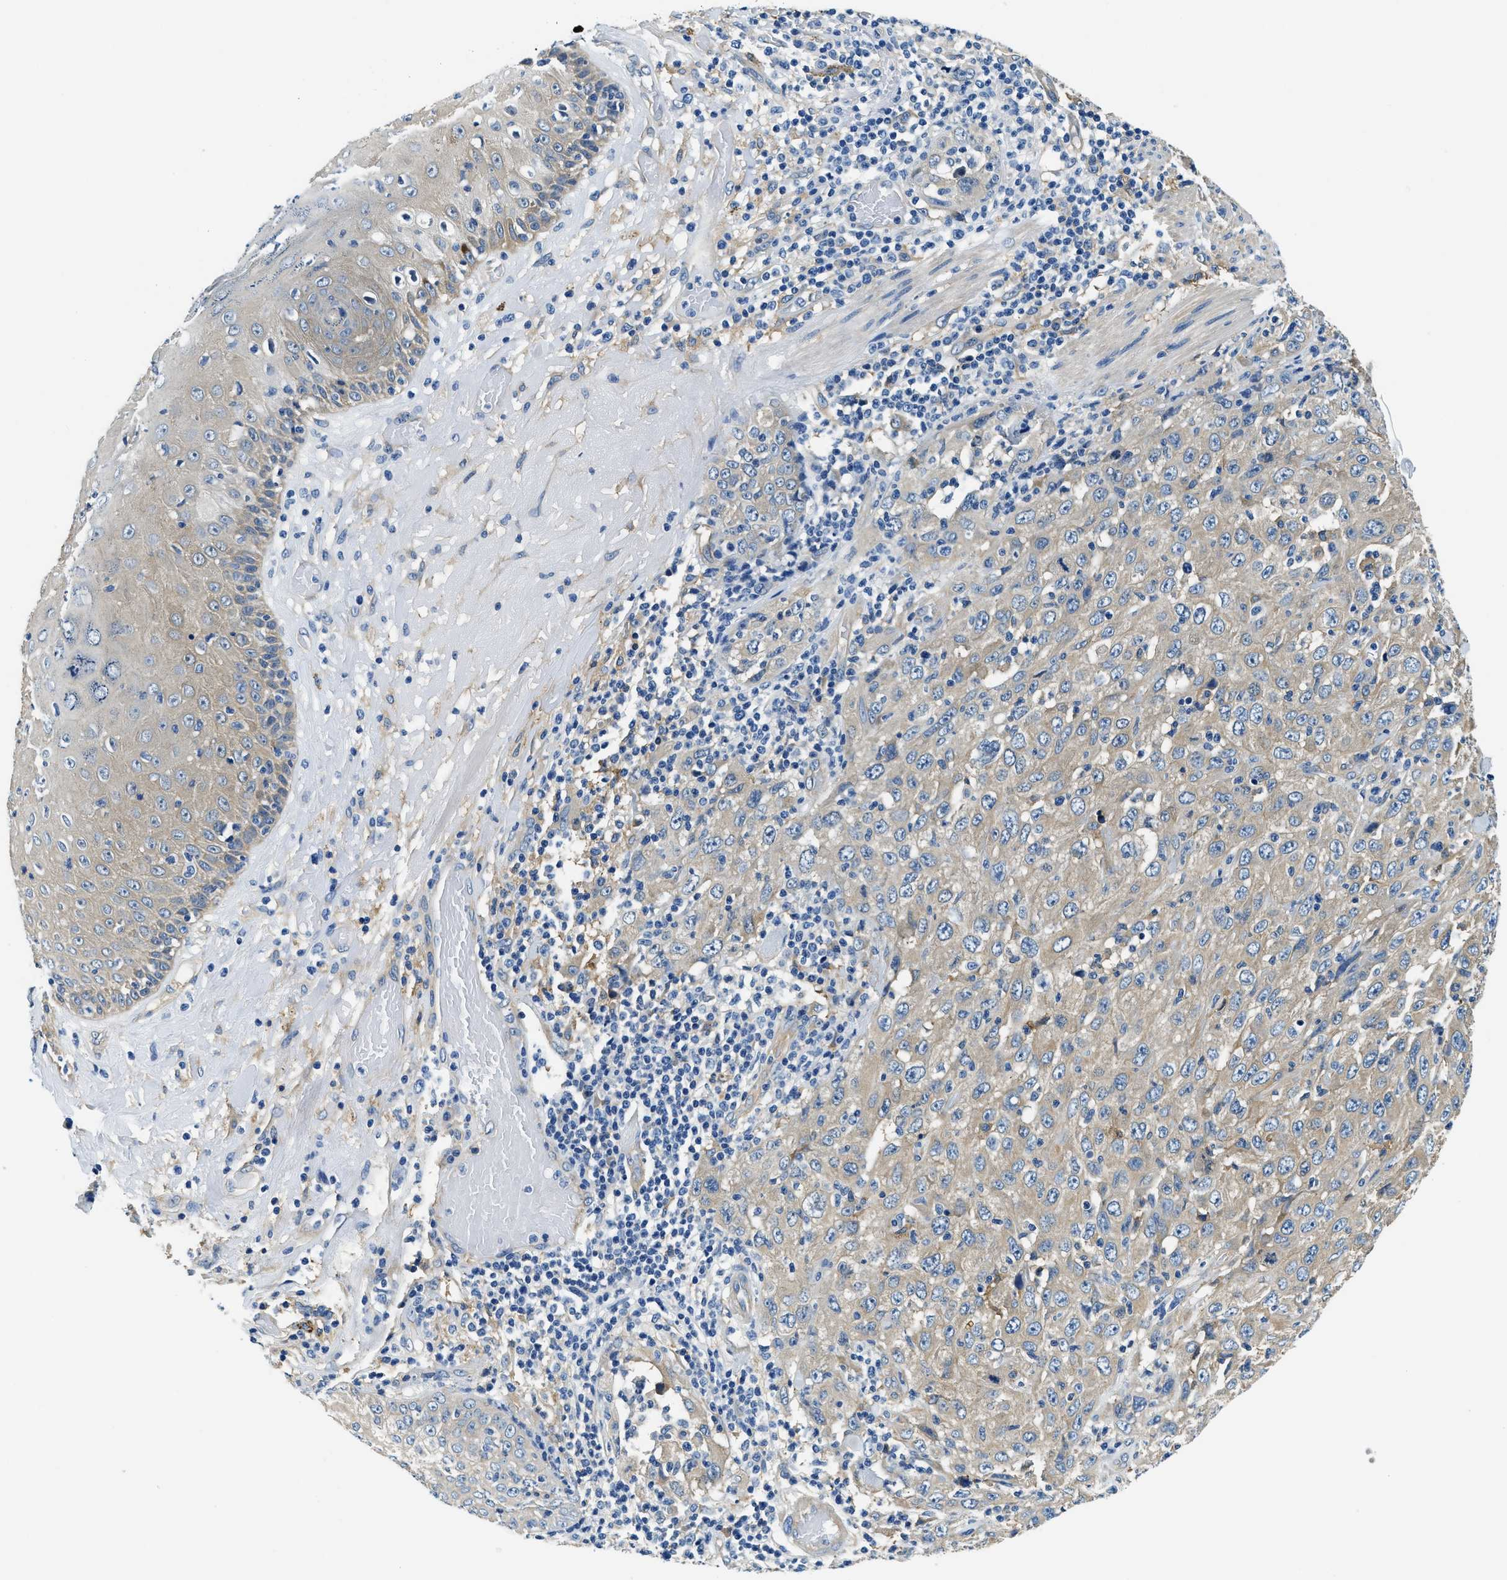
{"staining": {"intensity": "moderate", "quantity": ">75%", "location": "cytoplasmic/membranous"}, "tissue": "skin cancer", "cell_type": "Tumor cells", "image_type": "cancer", "snomed": [{"axis": "morphology", "description": "Squamous cell carcinoma, NOS"}, {"axis": "topography", "description": "Skin"}], "caption": "Brown immunohistochemical staining in skin squamous cell carcinoma demonstrates moderate cytoplasmic/membranous staining in approximately >75% of tumor cells.", "gene": "TWF1", "patient": {"sex": "female", "age": 88}}